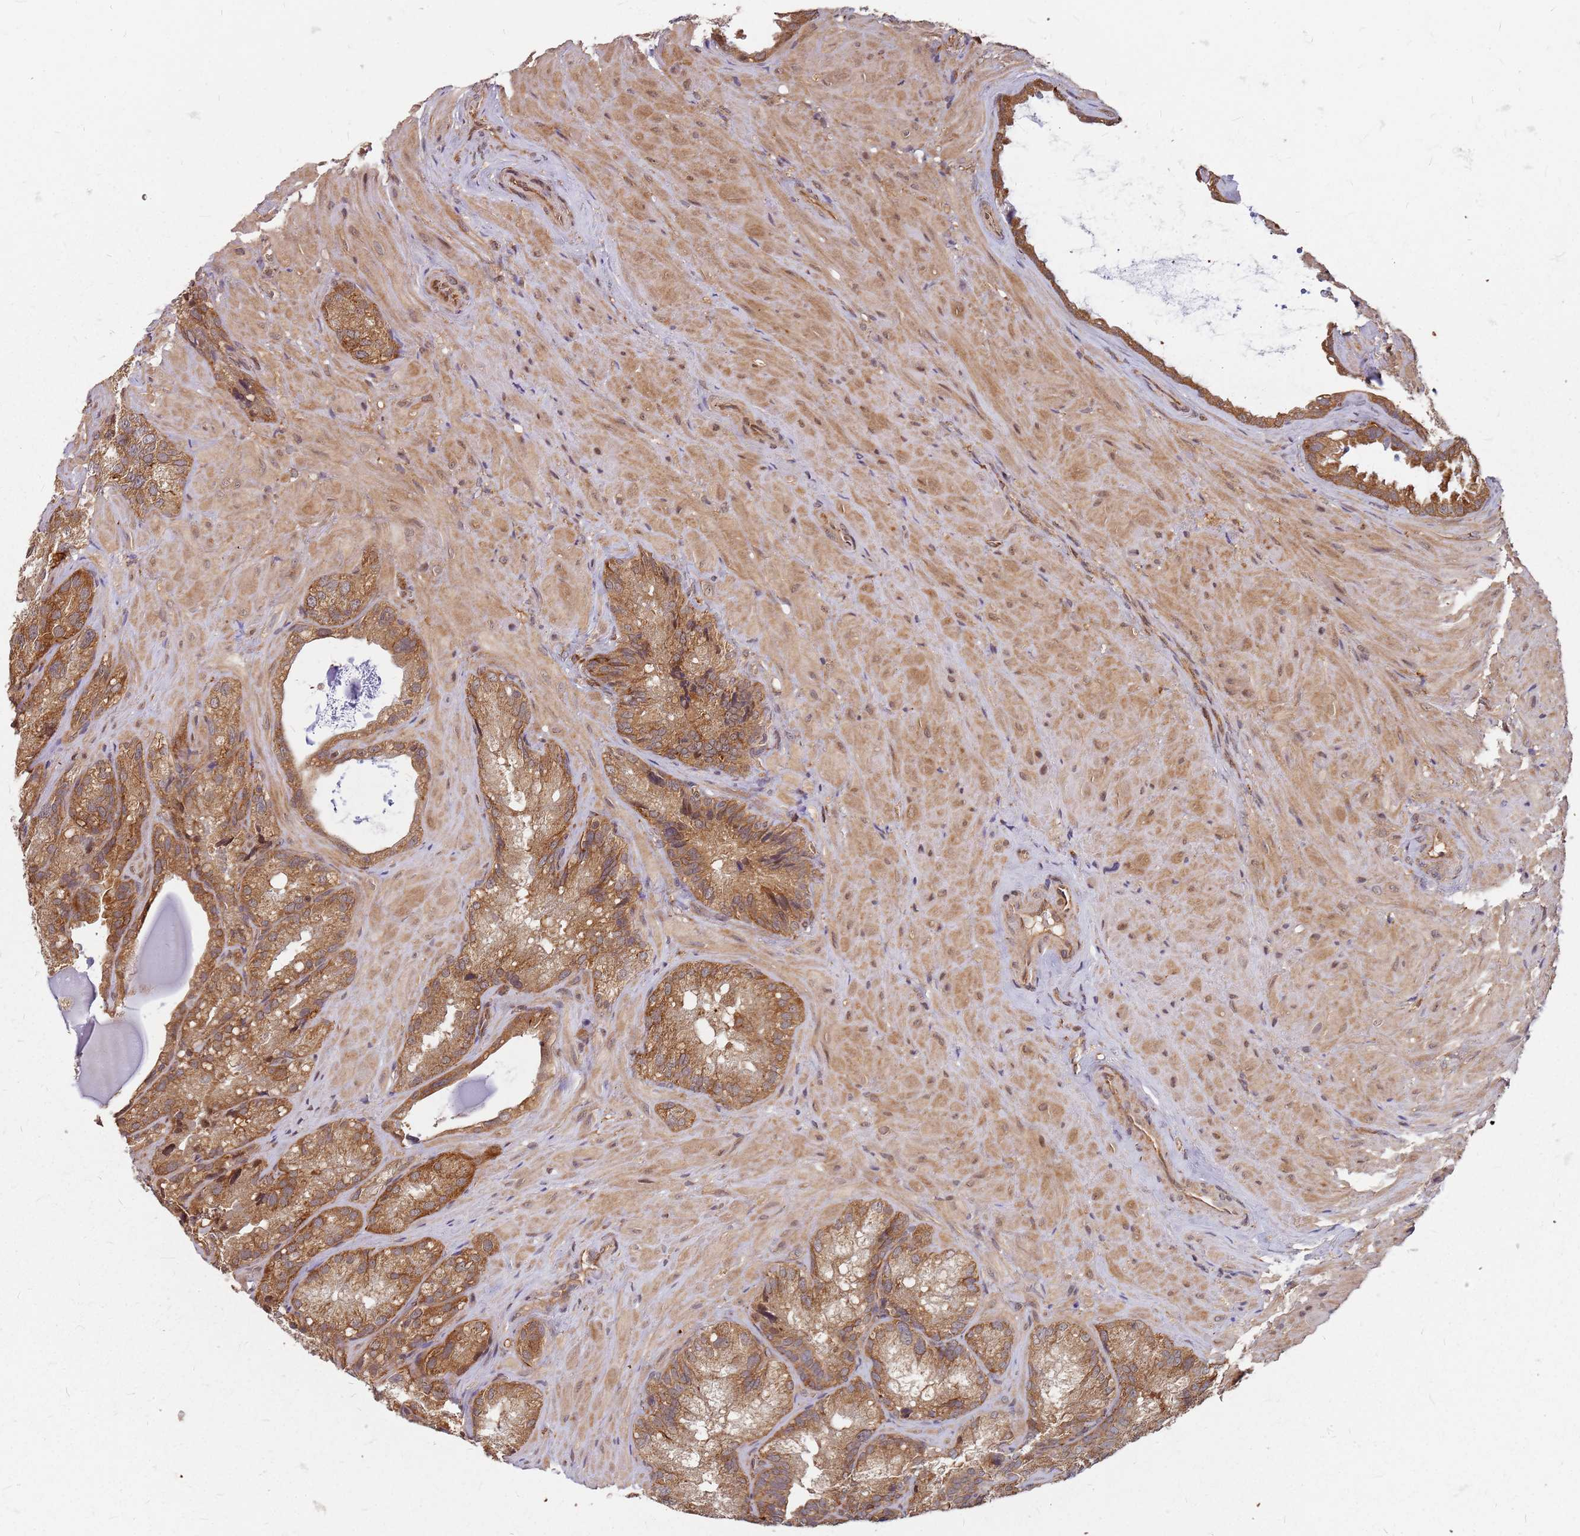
{"staining": {"intensity": "moderate", "quantity": ">75%", "location": "cytoplasmic/membranous"}, "tissue": "seminal vesicle", "cell_type": "Glandular cells", "image_type": "normal", "snomed": [{"axis": "morphology", "description": "Normal tissue, NOS"}, {"axis": "topography", "description": "Seminal veicle"}], "caption": "Seminal vesicle stained for a protein (brown) shows moderate cytoplasmic/membranous positive expression in about >75% of glandular cells.", "gene": "TRABD", "patient": {"sex": "male", "age": 62}}